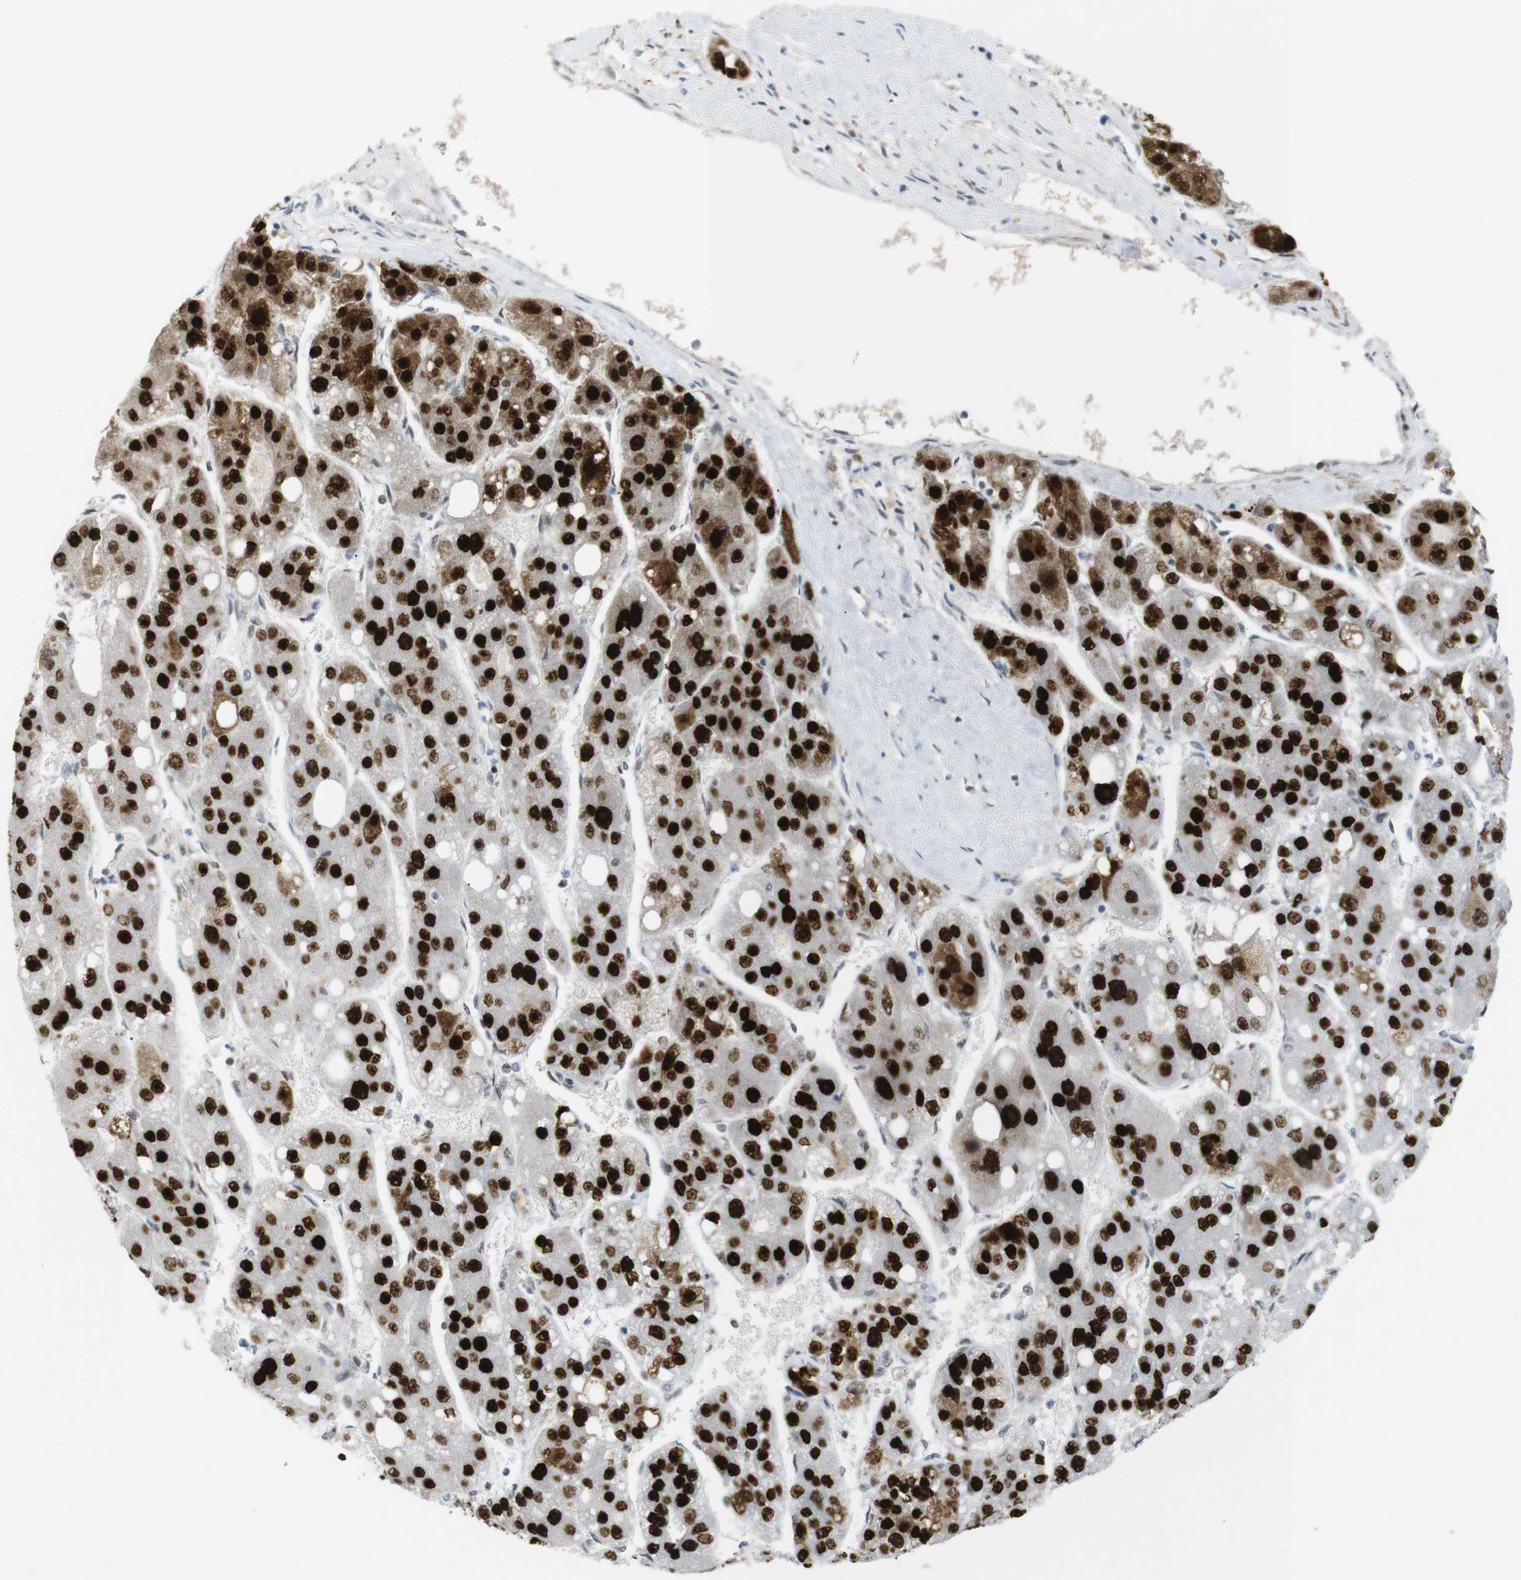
{"staining": {"intensity": "strong", "quantity": ">75%", "location": "nuclear"}, "tissue": "liver cancer", "cell_type": "Tumor cells", "image_type": "cancer", "snomed": [{"axis": "morphology", "description": "Carcinoma, Hepatocellular, NOS"}, {"axis": "topography", "description": "Liver"}], "caption": "The immunohistochemical stain shows strong nuclear staining in tumor cells of hepatocellular carcinoma (liver) tissue.", "gene": "RIOX2", "patient": {"sex": "female", "age": 61}}